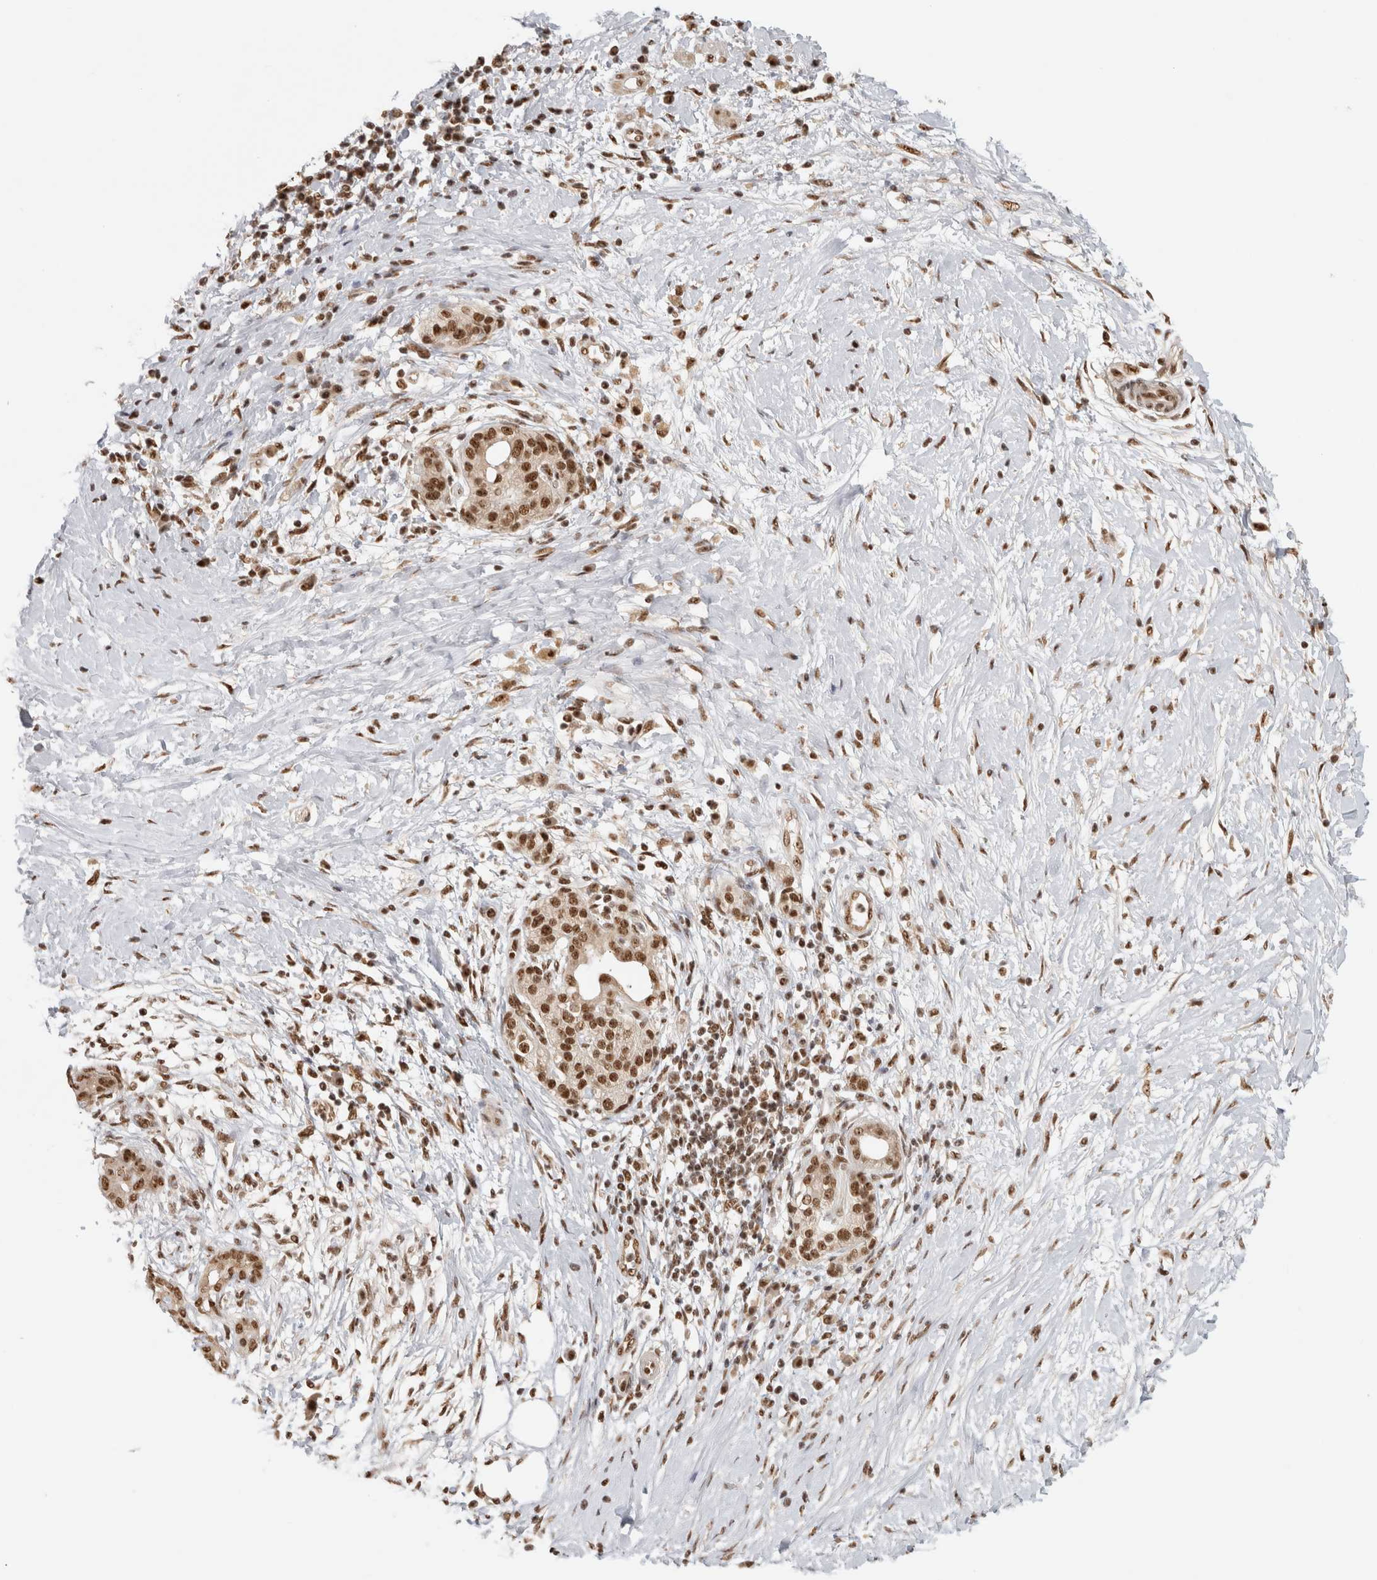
{"staining": {"intensity": "strong", "quantity": ">75%", "location": "nuclear"}, "tissue": "pancreatic cancer", "cell_type": "Tumor cells", "image_type": "cancer", "snomed": [{"axis": "morphology", "description": "Adenocarcinoma, NOS"}, {"axis": "topography", "description": "Pancreas"}], "caption": "Immunohistochemistry (IHC) histopathology image of human pancreatic adenocarcinoma stained for a protein (brown), which demonstrates high levels of strong nuclear staining in approximately >75% of tumor cells.", "gene": "EBNA1BP2", "patient": {"sex": "male", "age": 58}}